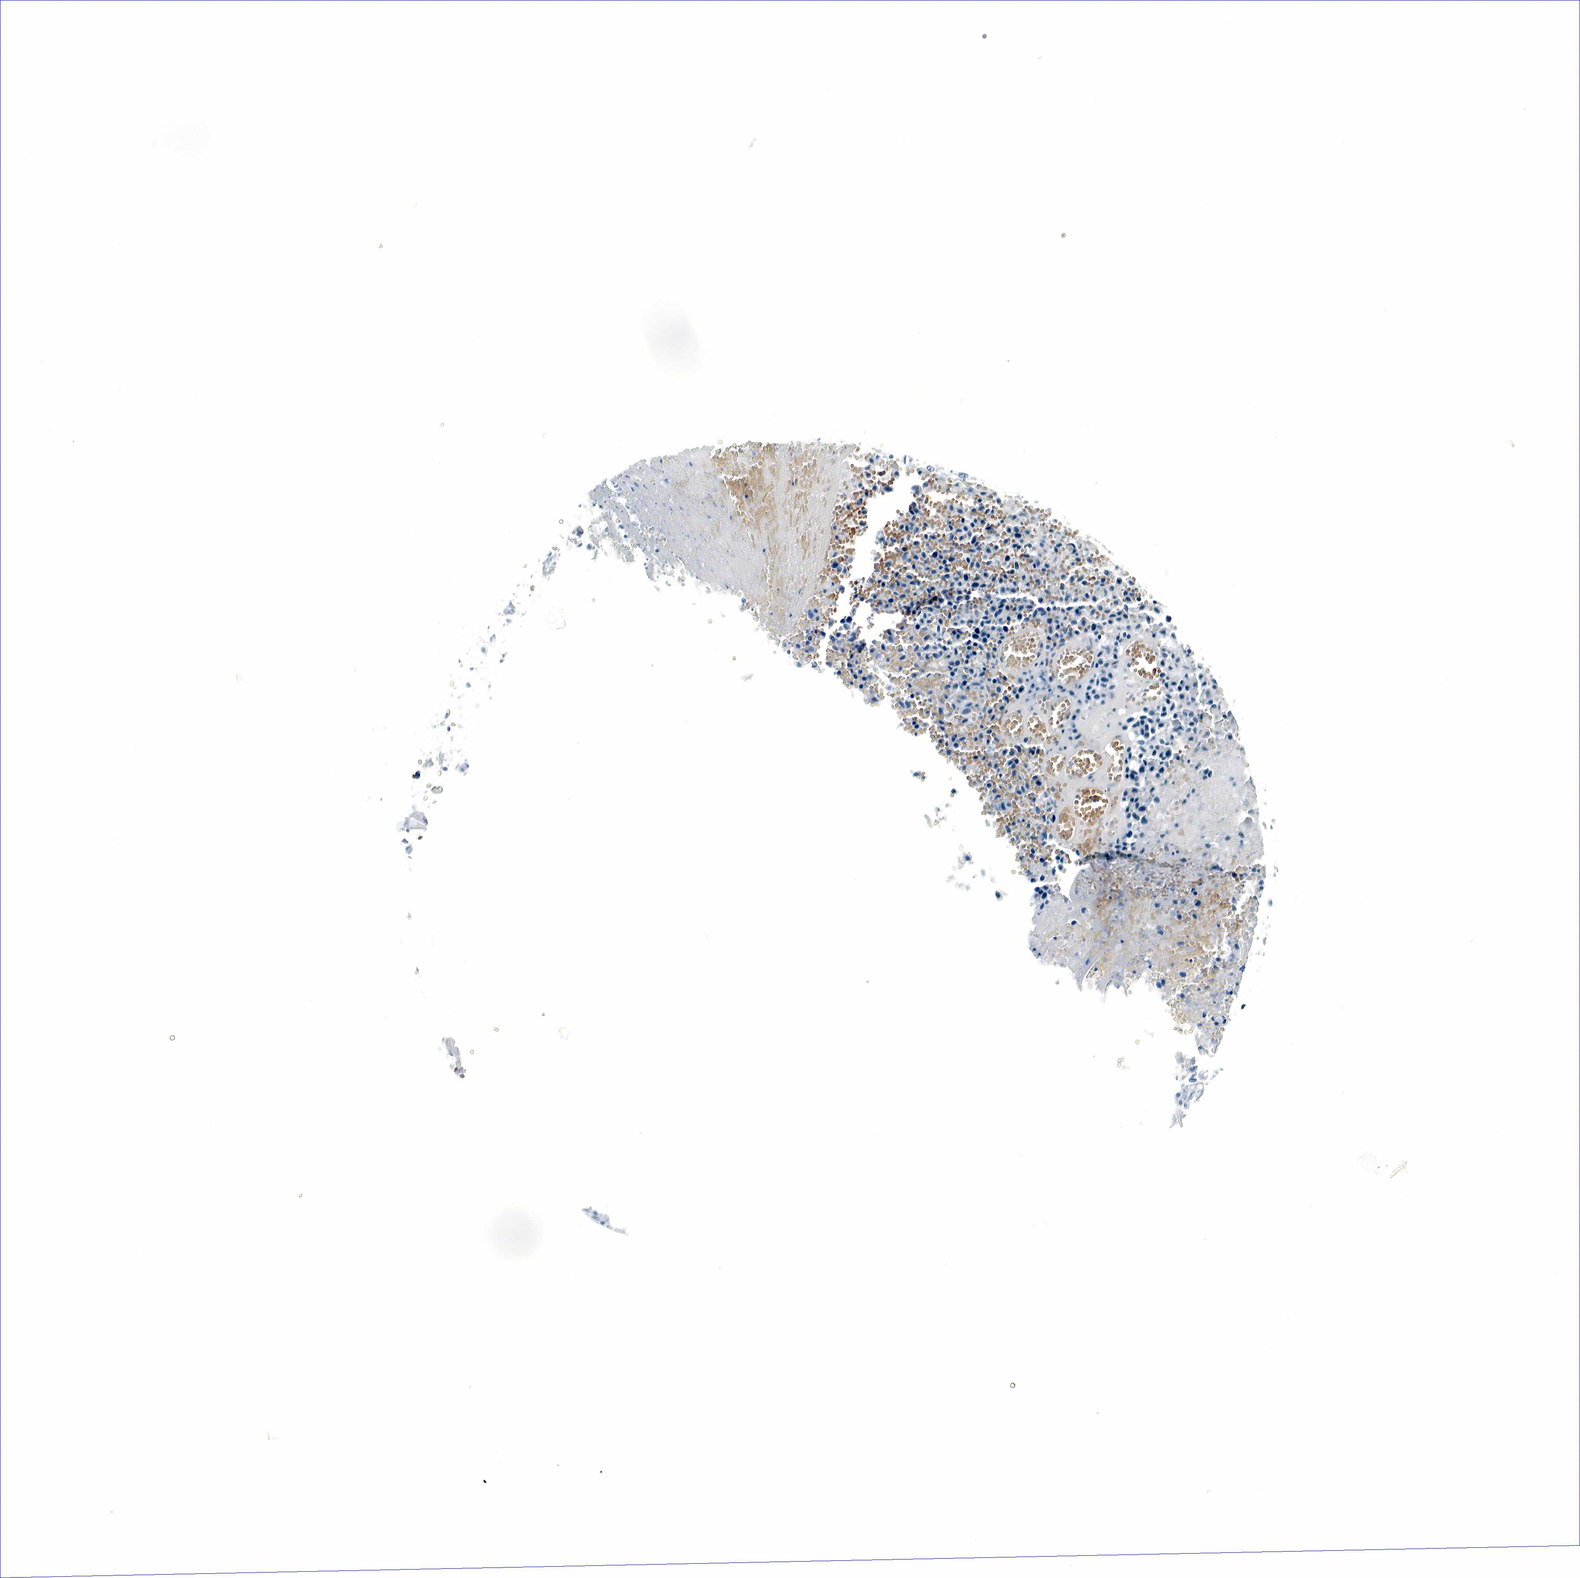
{"staining": {"intensity": "negative", "quantity": "none", "location": "none"}, "tissue": "urothelial cancer", "cell_type": "Tumor cells", "image_type": "cancer", "snomed": [{"axis": "morphology", "description": "Urothelial carcinoma, High grade"}, {"axis": "topography", "description": "Urinary bladder"}], "caption": "Immunohistochemical staining of human urothelial cancer displays no significant positivity in tumor cells. Nuclei are stained in blue.", "gene": "GCG", "patient": {"sex": "male", "age": 66}}